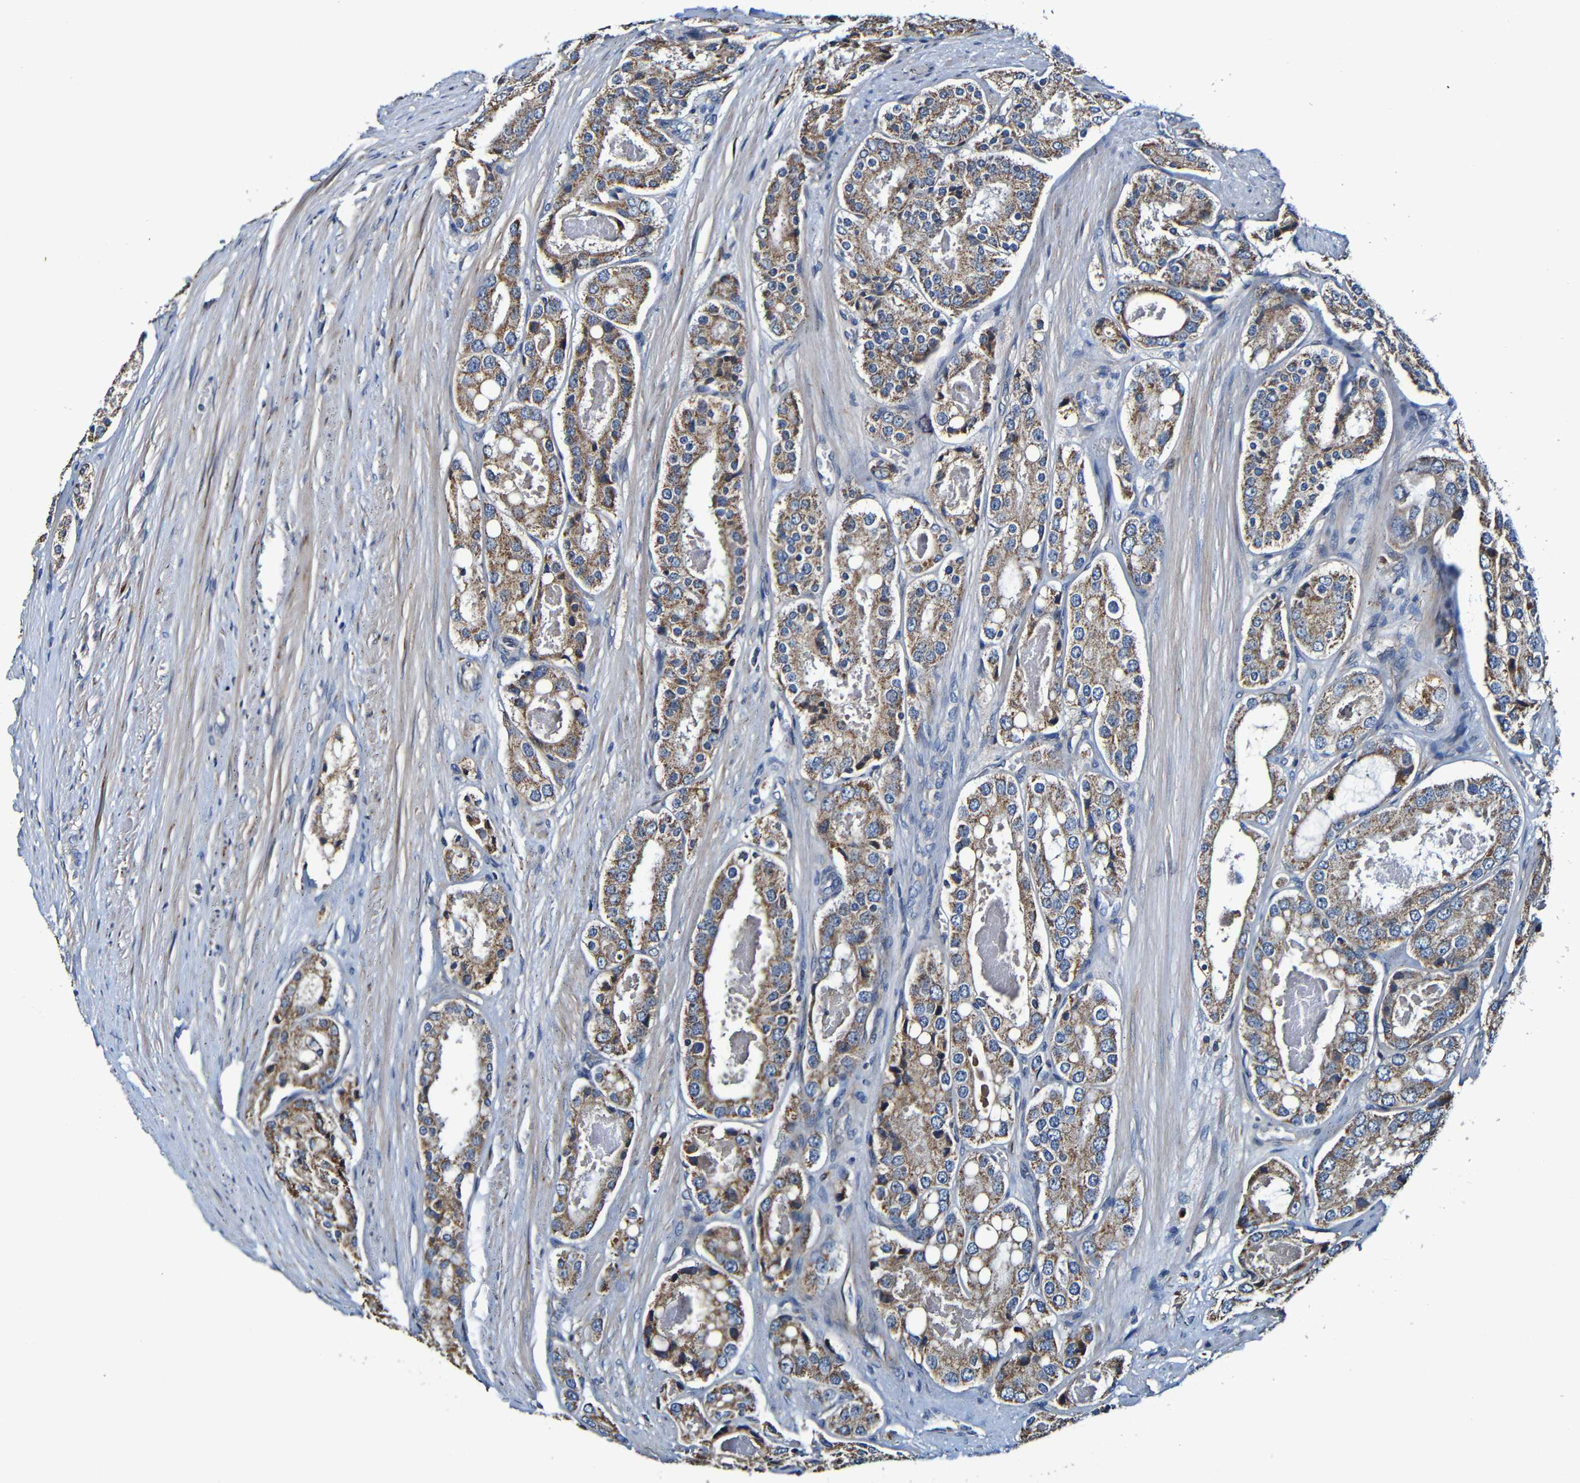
{"staining": {"intensity": "moderate", "quantity": ">75%", "location": "cytoplasmic/membranous"}, "tissue": "prostate cancer", "cell_type": "Tumor cells", "image_type": "cancer", "snomed": [{"axis": "morphology", "description": "Adenocarcinoma, High grade"}, {"axis": "topography", "description": "Prostate"}], "caption": "Tumor cells show moderate cytoplasmic/membranous expression in approximately >75% of cells in prostate adenocarcinoma (high-grade).", "gene": "ADAM15", "patient": {"sex": "male", "age": 65}}